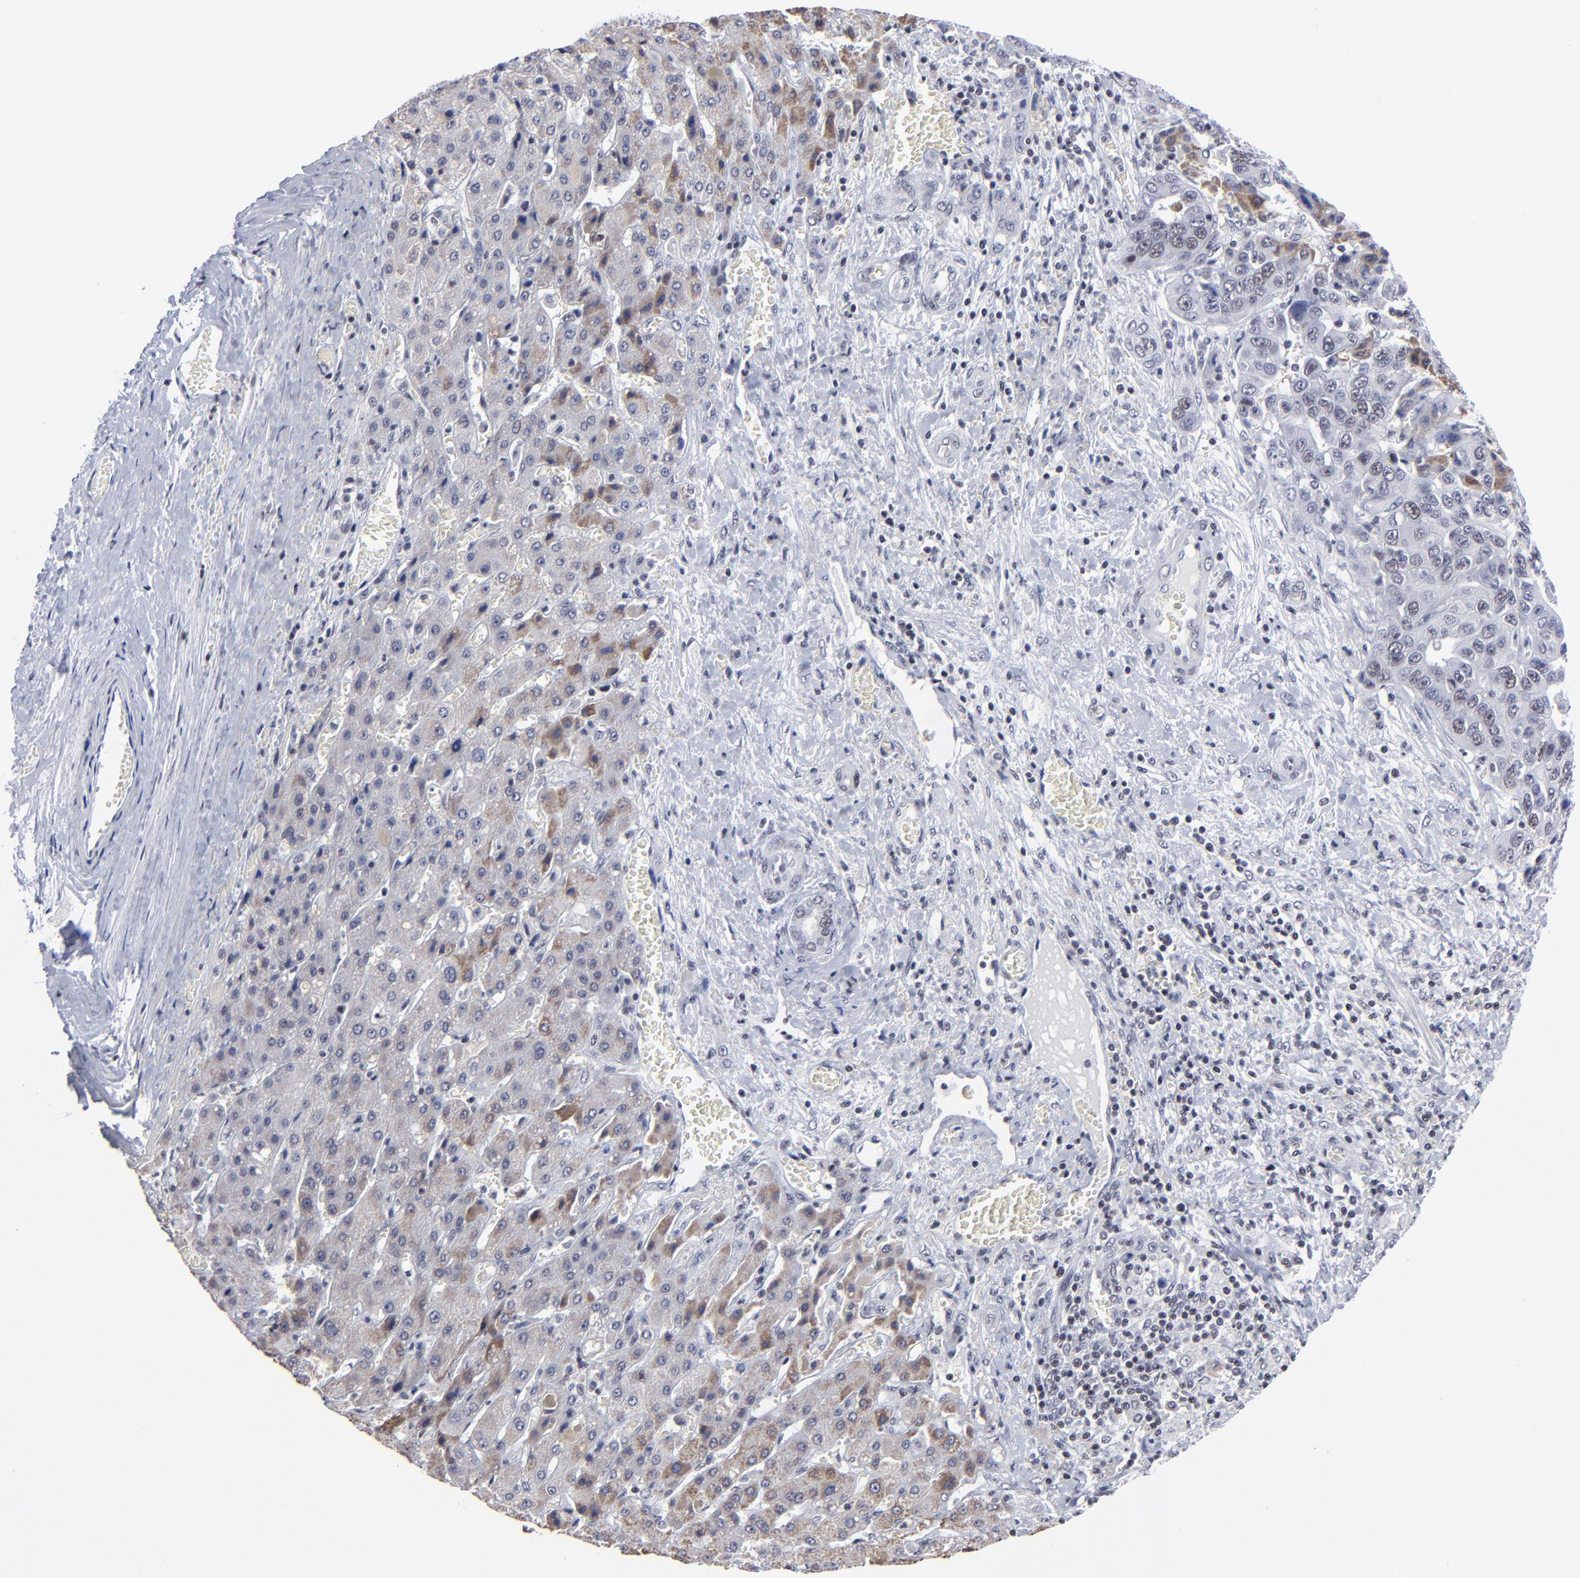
{"staining": {"intensity": "weak", "quantity": "<25%", "location": "nuclear"}, "tissue": "liver cancer", "cell_type": "Tumor cells", "image_type": "cancer", "snomed": [{"axis": "morphology", "description": "Cholangiocarcinoma"}, {"axis": "topography", "description": "Liver"}], "caption": "Photomicrograph shows no protein positivity in tumor cells of cholangiocarcinoma (liver) tissue.", "gene": "SP2", "patient": {"sex": "female", "age": 52}}